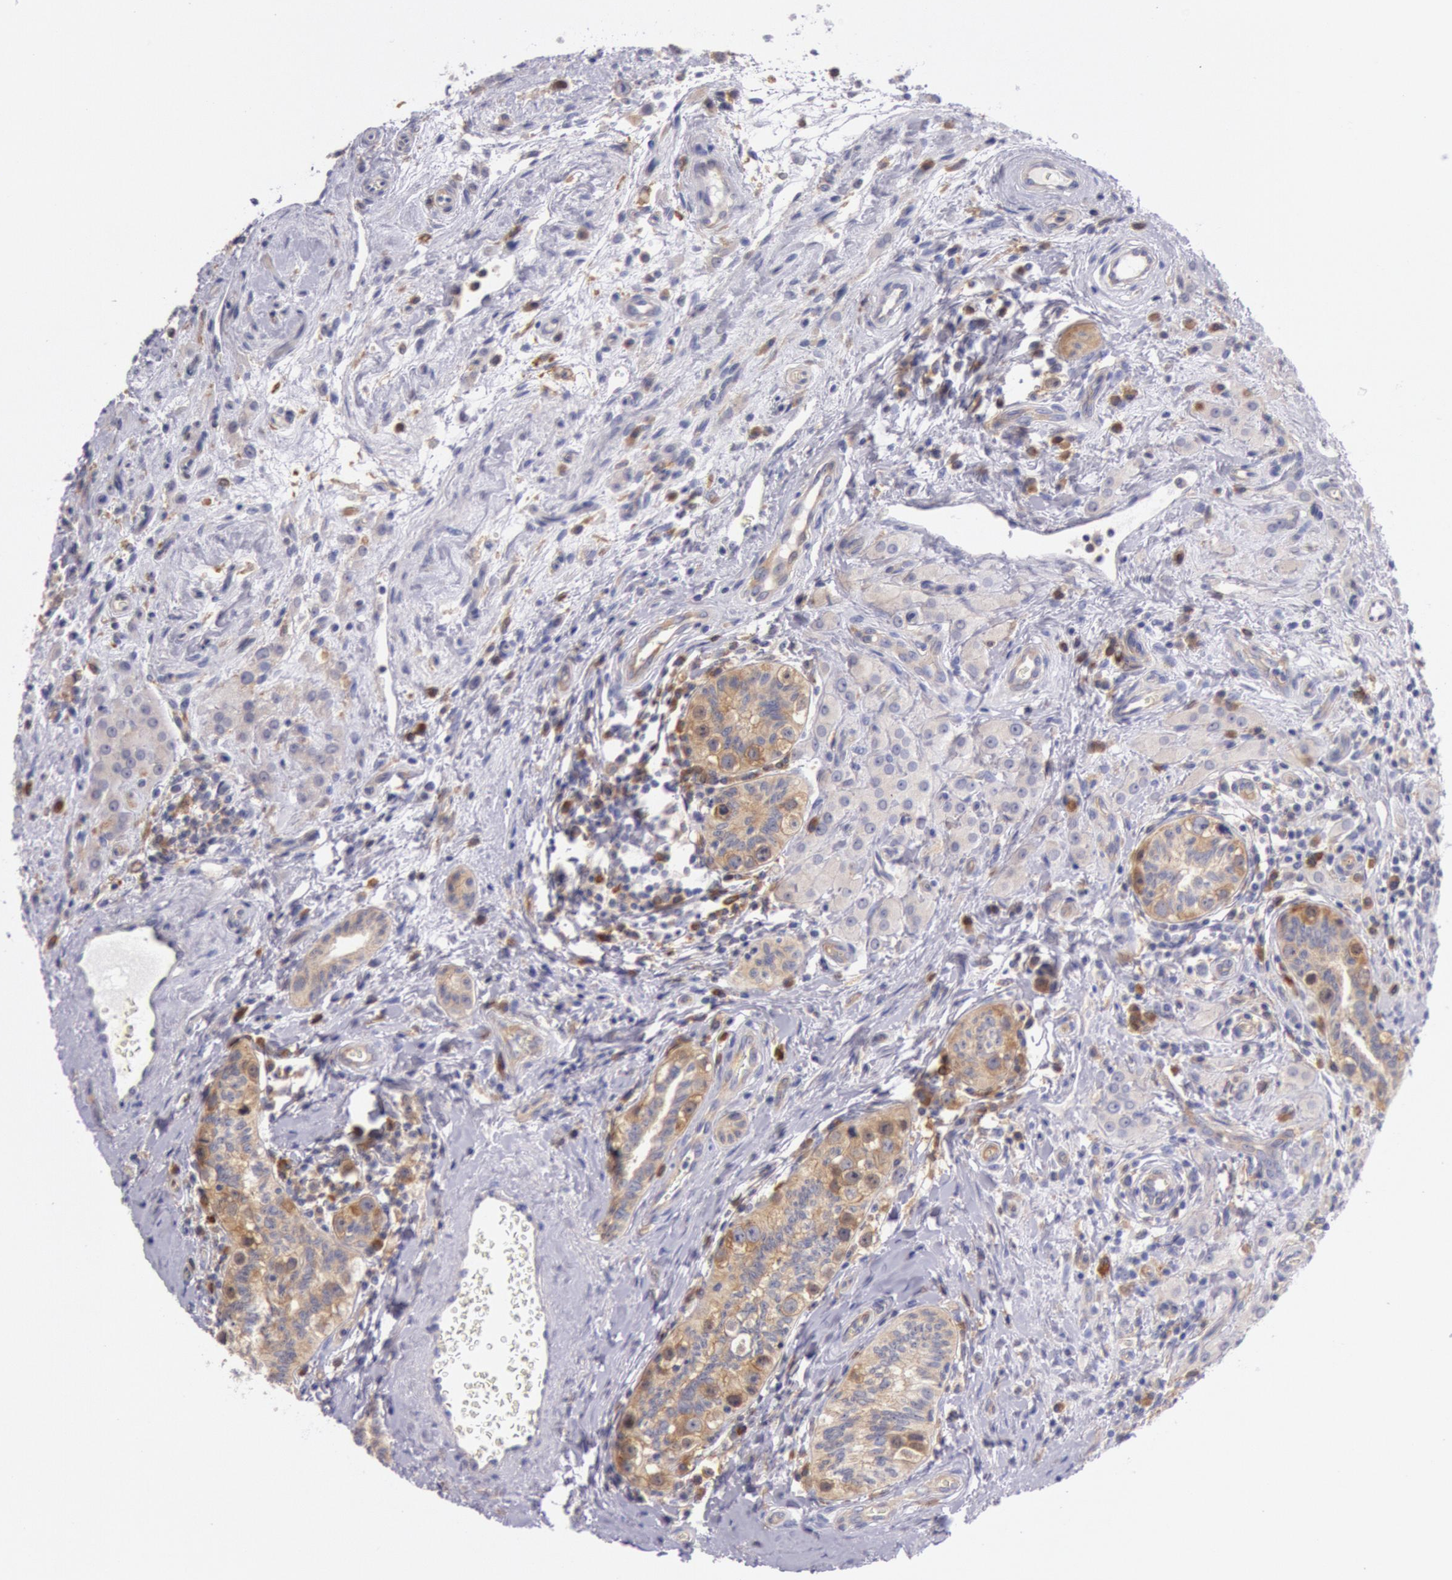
{"staining": {"intensity": "moderate", "quantity": "25%-75%", "location": "cytoplasmic/membranous"}, "tissue": "testis cancer", "cell_type": "Tumor cells", "image_type": "cancer", "snomed": [{"axis": "morphology", "description": "Seminoma, NOS"}, {"axis": "topography", "description": "Testis"}], "caption": "Immunohistochemical staining of human seminoma (testis) demonstrates medium levels of moderate cytoplasmic/membranous protein positivity in approximately 25%-75% of tumor cells.", "gene": "MYO5A", "patient": {"sex": "male", "age": 32}}